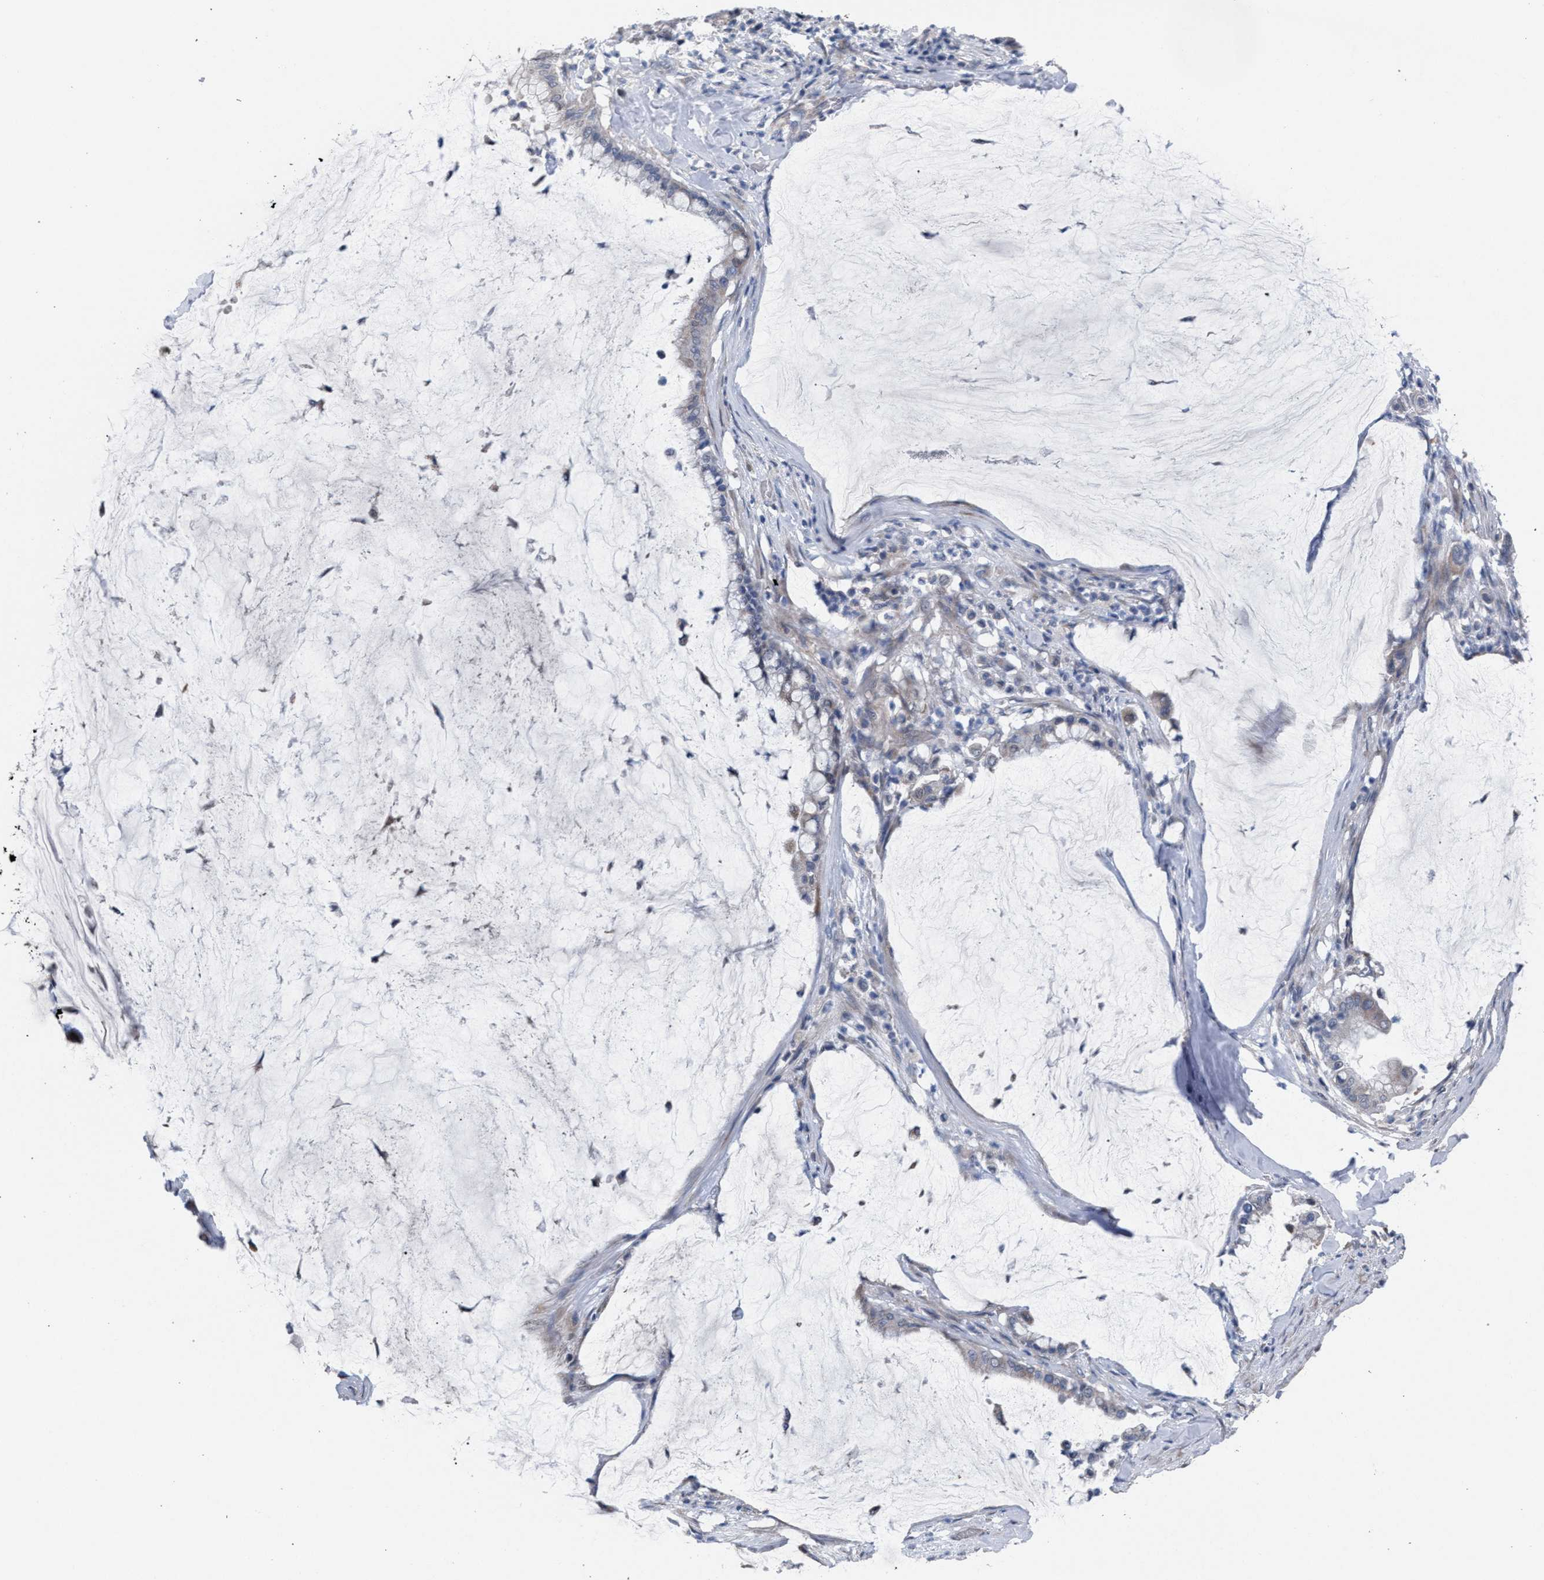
{"staining": {"intensity": "negative", "quantity": "none", "location": "none"}, "tissue": "pancreatic cancer", "cell_type": "Tumor cells", "image_type": "cancer", "snomed": [{"axis": "morphology", "description": "Adenocarcinoma, NOS"}, {"axis": "topography", "description": "Pancreas"}], "caption": "Human pancreatic adenocarcinoma stained for a protein using IHC exhibits no positivity in tumor cells.", "gene": "RNF135", "patient": {"sex": "male", "age": 41}}